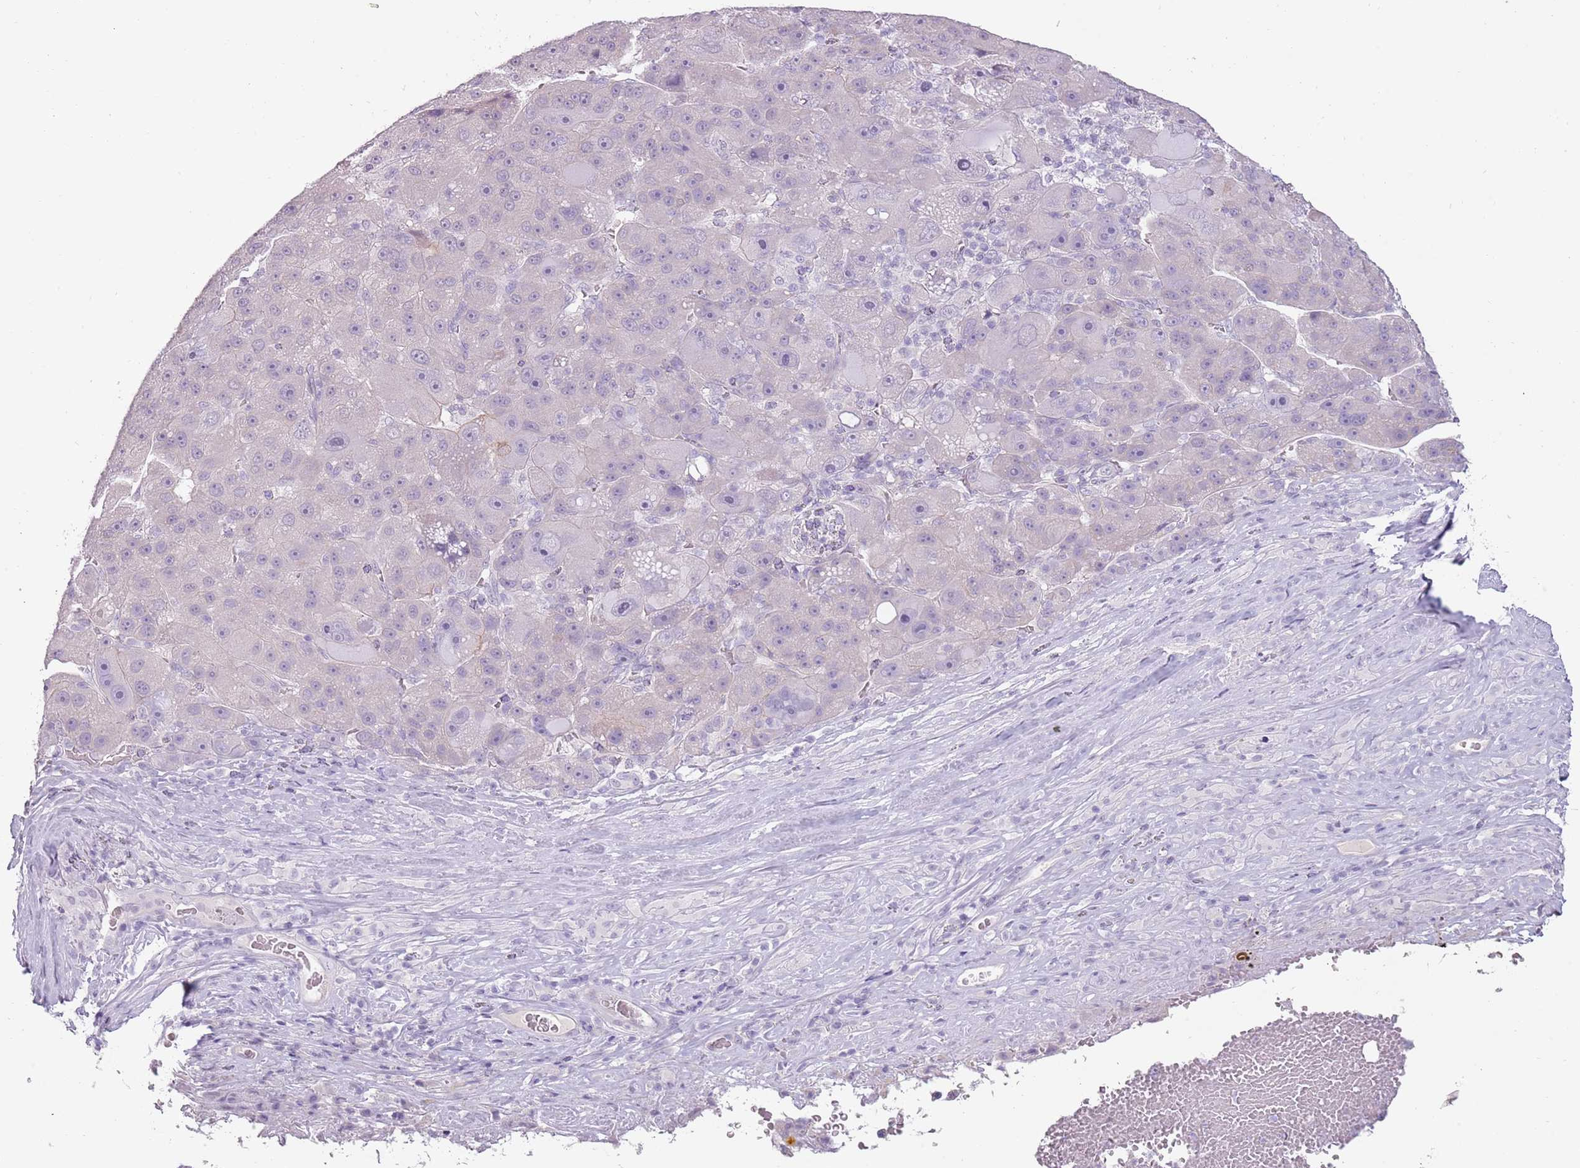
{"staining": {"intensity": "negative", "quantity": "none", "location": "none"}, "tissue": "liver cancer", "cell_type": "Tumor cells", "image_type": "cancer", "snomed": [{"axis": "morphology", "description": "Carcinoma, Hepatocellular, NOS"}, {"axis": "topography", "description": "Liver"}], "caption": "DAB (3,3'-diaminobenzidine) immunohistochemical staining of human liver cancer (hepatocellular carcinoma) demonstrates no significant expression in tumor cells. (Stains: DAB immunohistochemistry with hematoxylin counter stain, Microscopy: brightfield microscopy at high magnification).", "gene": "RFX2", "patient": {"sex": "male", "age": 76}}